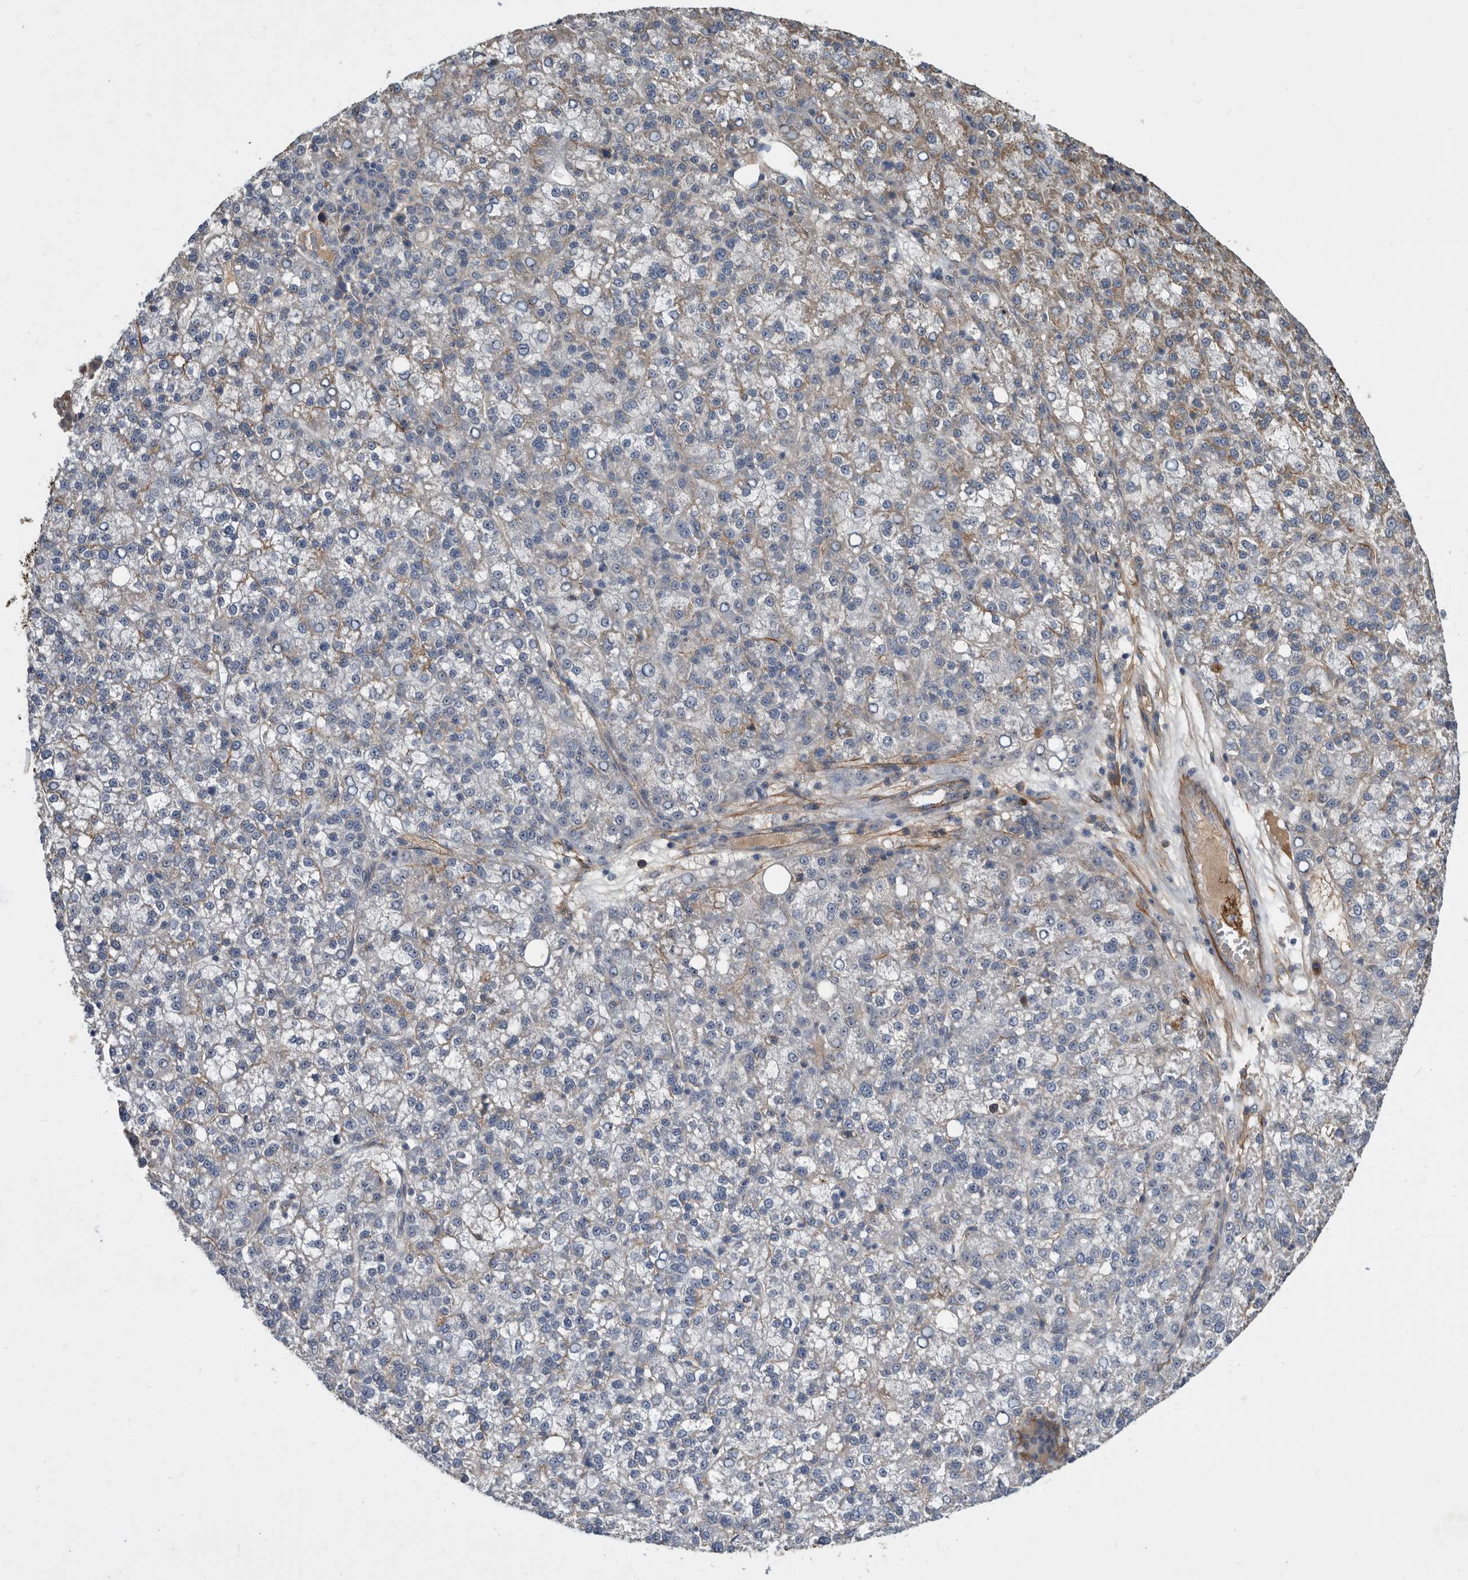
{"staining": {"intensity": "negative", "quantity": "none", "location": "none"}, "tissue": "liver cancer", "cell_type": "Tumor cells", "image_type": "cancer", "snomed": [{"axis": "morphology", "description": "Carcinoma, Hepatocellular, NOS"}, {"axis": "topography", "description": "Liver"}], "caption": "Immunohistochemical staining of hepatocellular carcinoma (liver) displays no significant positivity in tumor cells.", "gene": "PI15", "patient": {"sex": "female", "age": 58}}